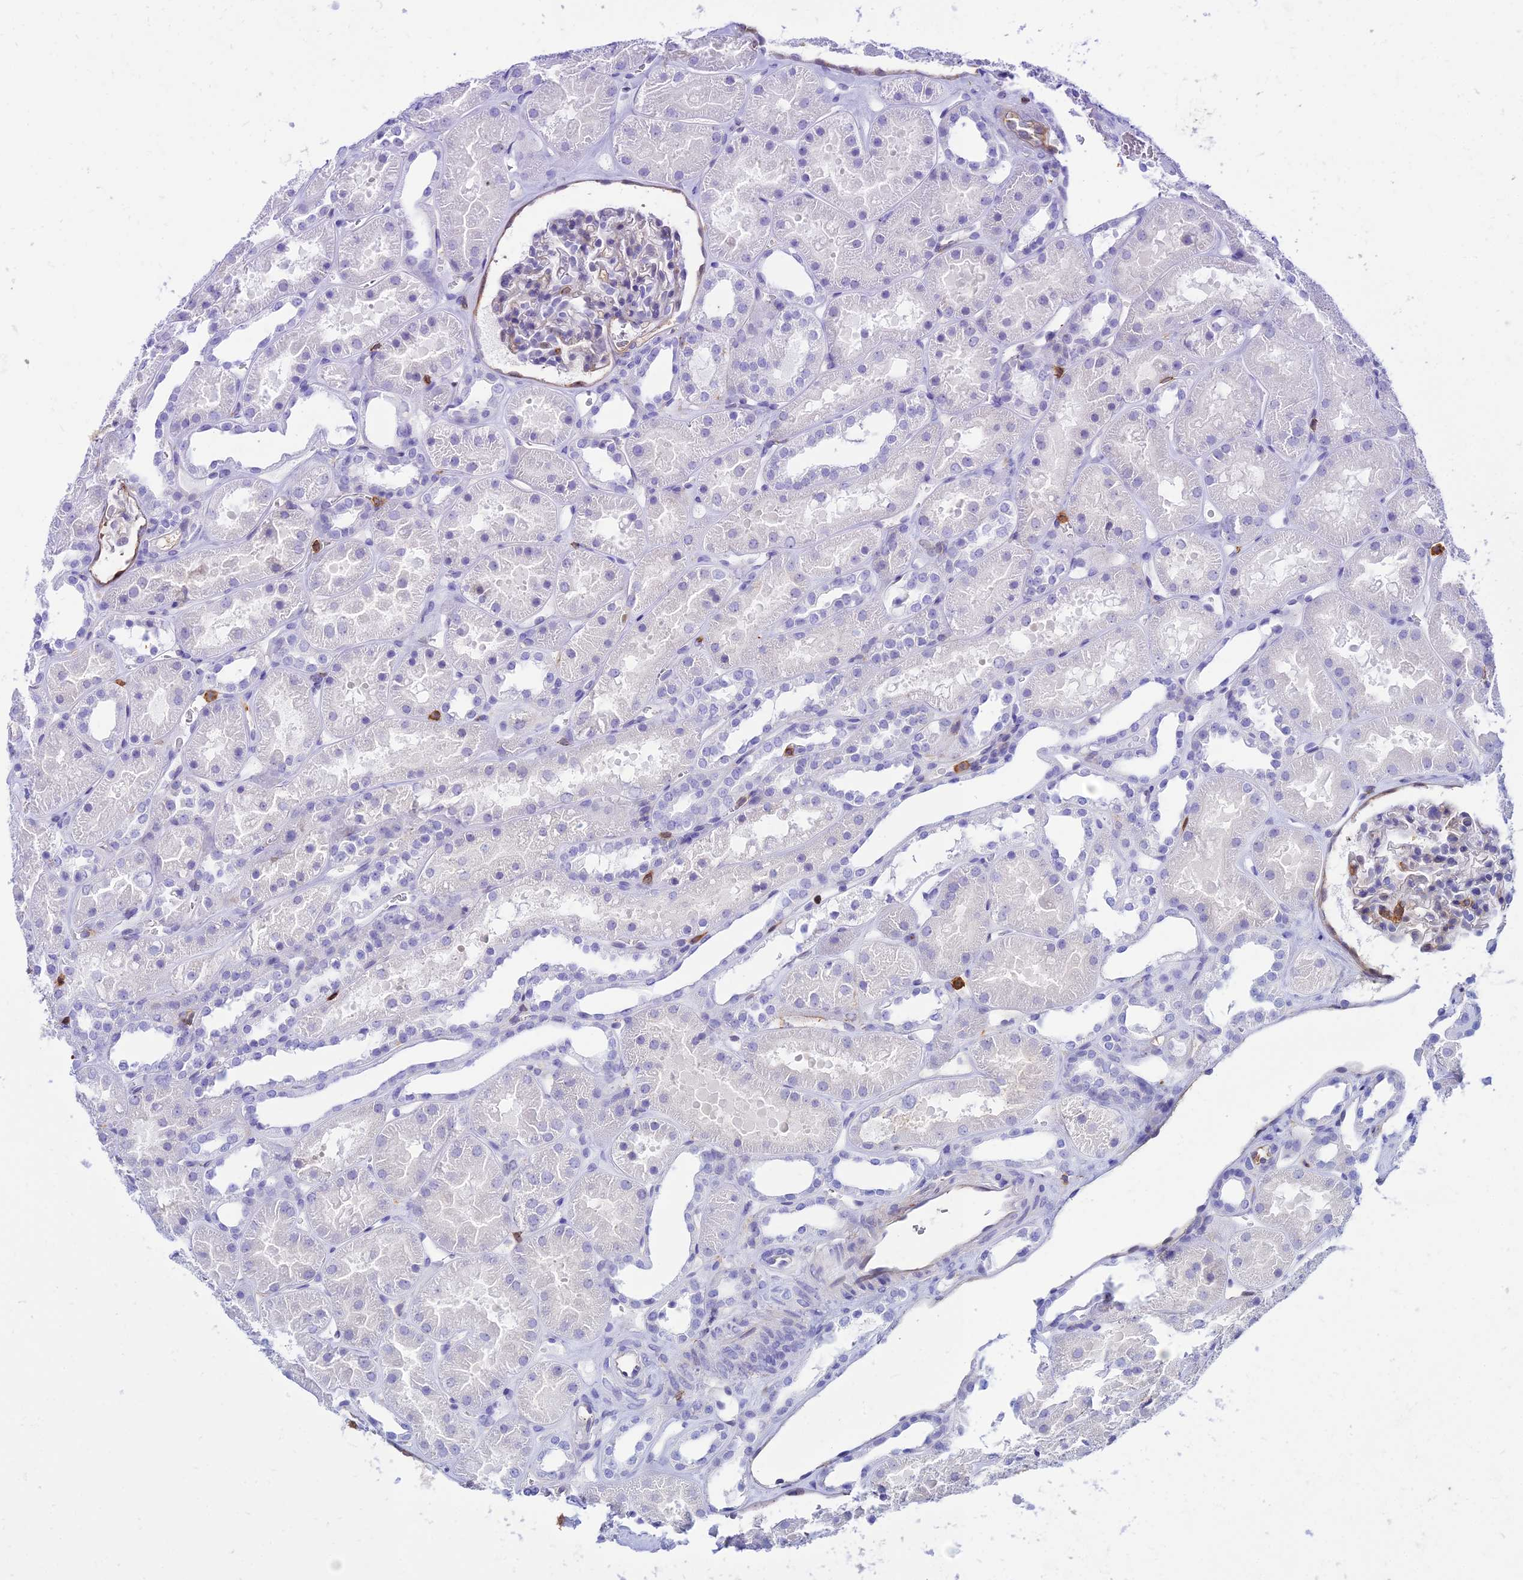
{"staining": {"intensity": "weak", "quantity": "25%-75%", "location": "cytoplasmic/membranous"}, "tissue": "kidney", "cell_type": "Cells in glomeruli", "image_type": "normal", "snomed": [{"axis": "morphology", "description": "Normal tissue, NOS"}, {"axis": "topography", "description": "Kidney"}], "caption": "A low amount of weak cytoplasmic/membranous staining is present in about 25%-75% of cells in glomeruli in normal kidney.", "gene": "SREK1IP1", "patient": {"sex": "female", "age": 41}}